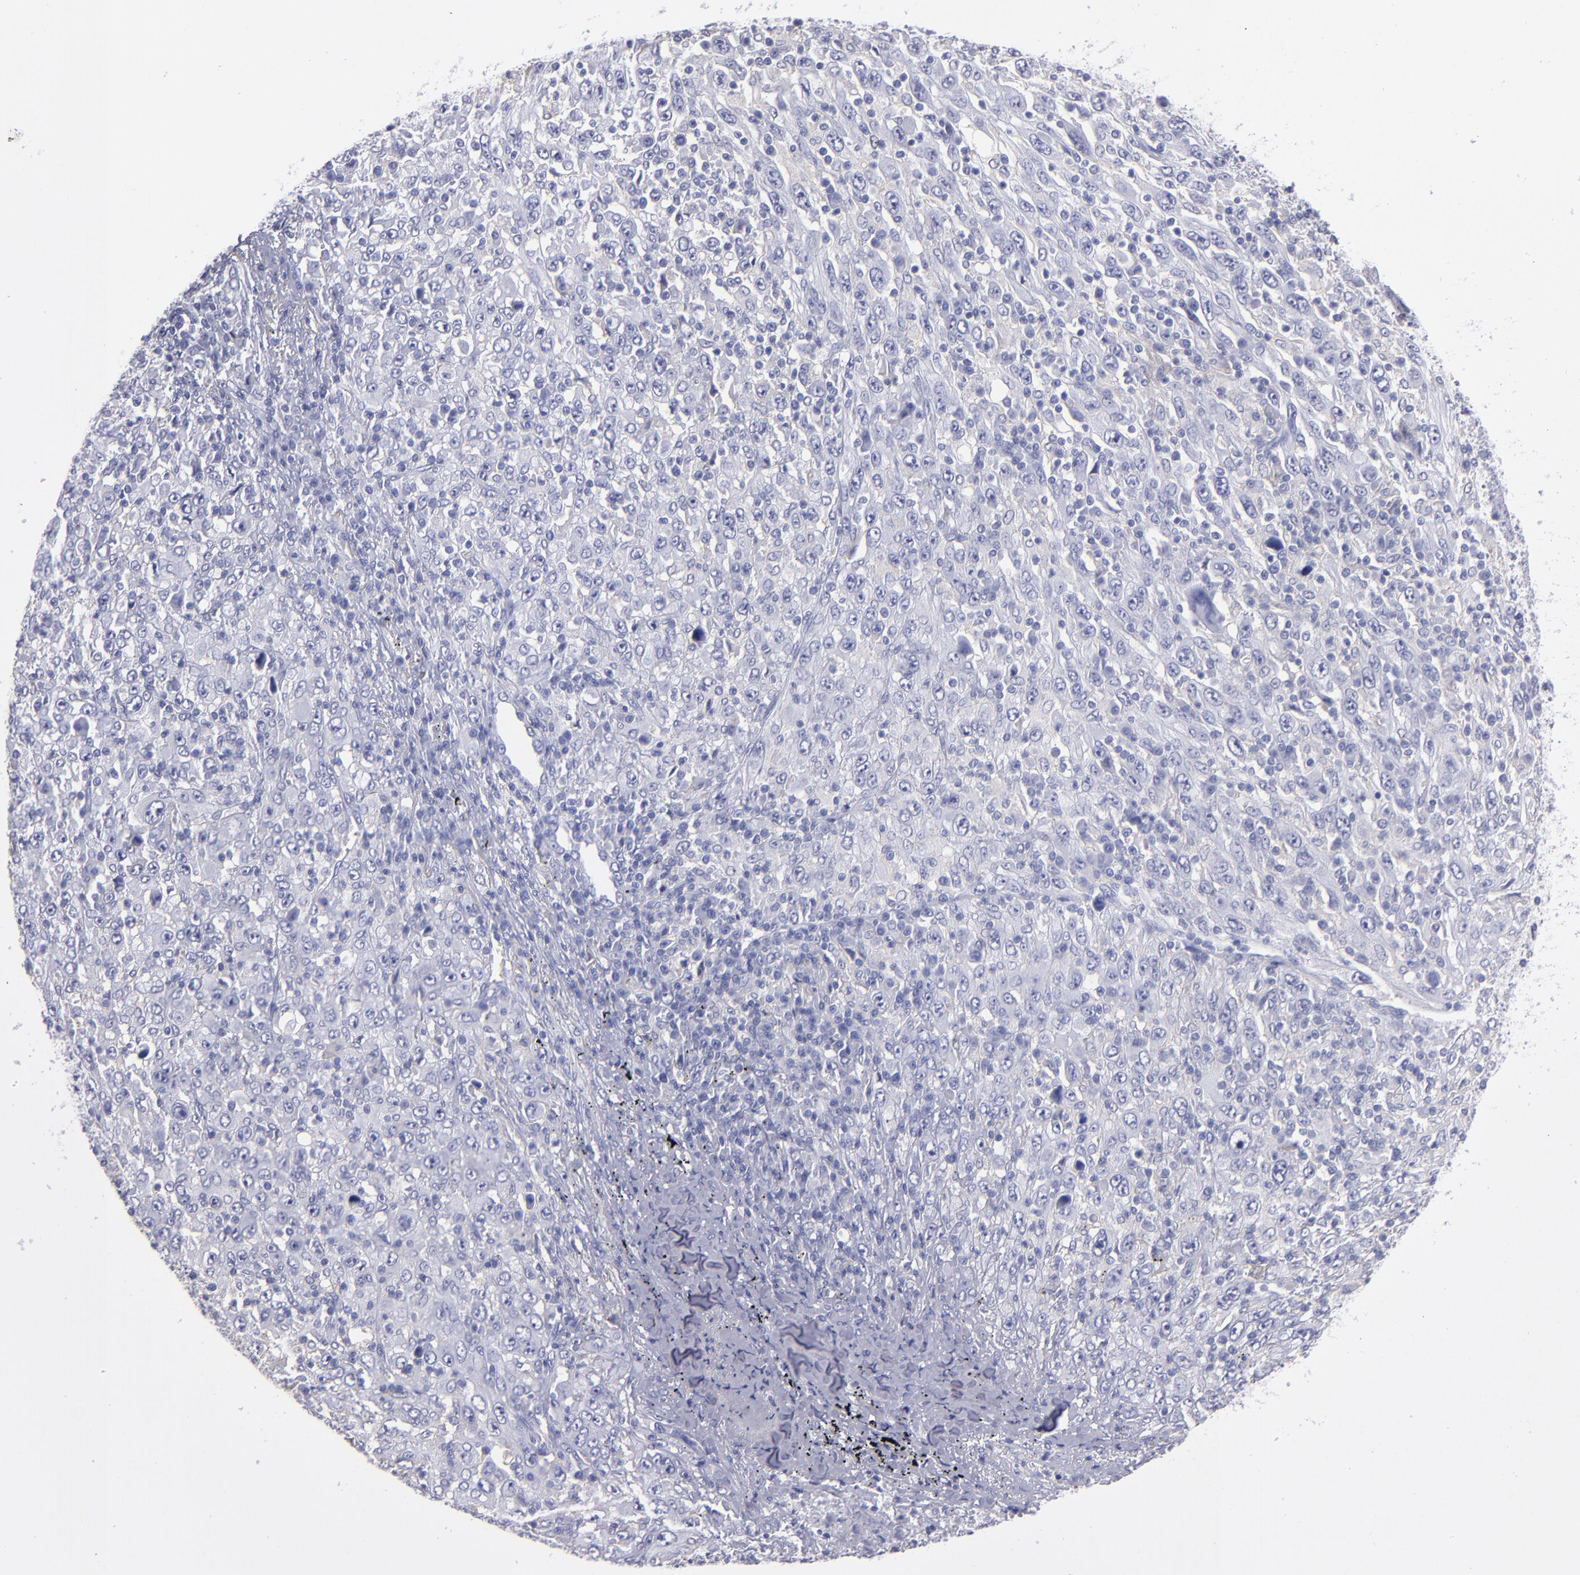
{"staining": {"intensity": "negative", "quantity": "none", "location": "none"}, "tissue": "melanoma", "cell_type": "Tumor cells", "image_type": "cancer", "snomed": [{"axis": "morphology", "description": "Malignant melanoma, Metastatic site"}, {"axis": "topography", "description": "Skin"}], "caption": "IHC micrograph of neoplastic tissue: human malignant melanoma (metastatic site) stained with DAB displays no significant protein positivity in tumor cells.", "gene": "MB", "patient": {"sex": "female", "age": 56}}